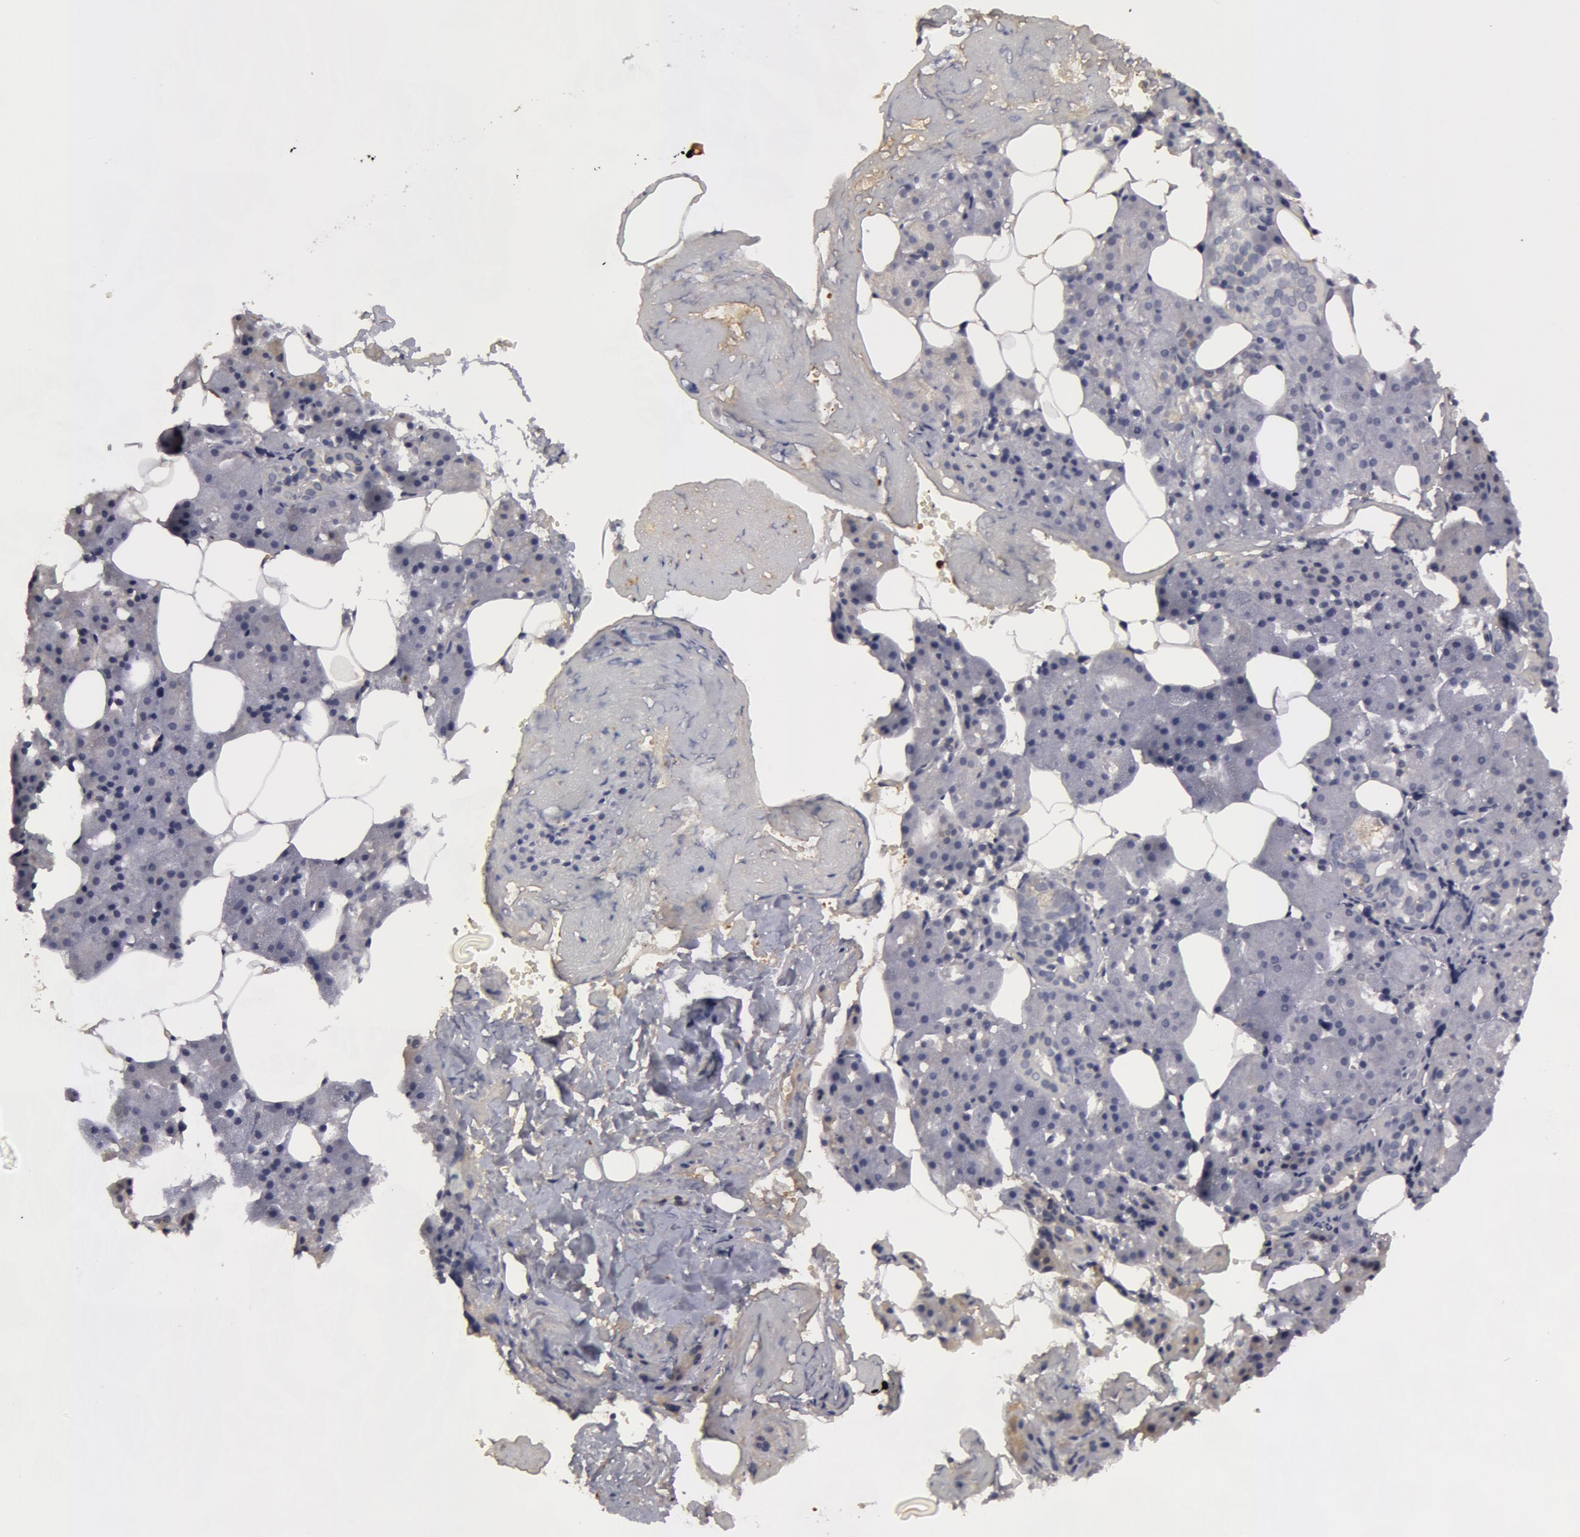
{"staining": {"intensity": "weak", "quantity": "<25%", "location": "cytoplasmic/membranous"}, "tissue": "salivary gland", "cell_type": "Glandular cells", "image_type": "normal", "snomed": [{"axis": "morphology", "description": "Normal tissue, NOS"}, {"axis": "topography", "description": "Salivary gland"}], "caption": "Glandular cells show no significant protein expression in benign salivary gland.", "gene": "CAT", "patient": {"sex": "female", "age": 55}}